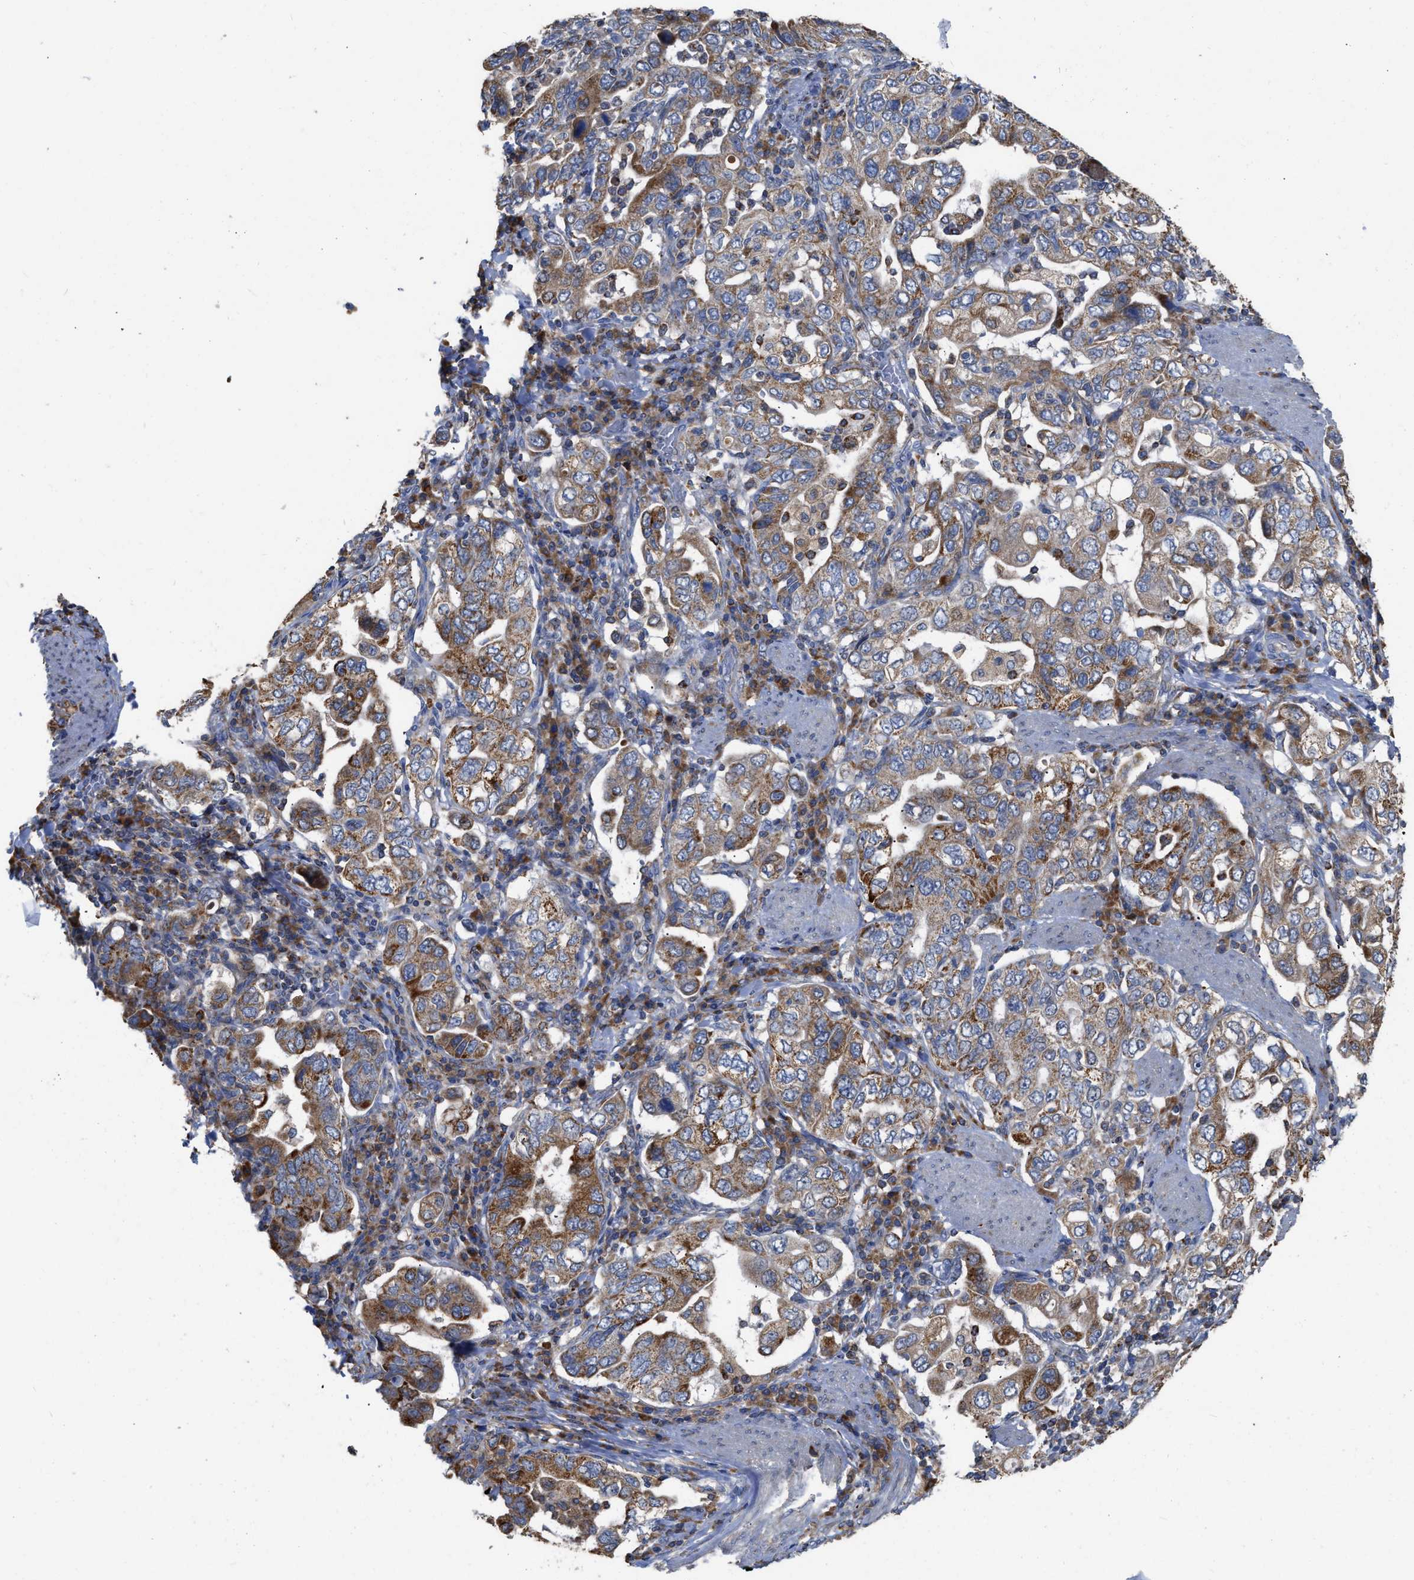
{"staining": {"intensity": "moderate", "quantity": ">75%", "location": "cytoplasmic/membranous"}, "tissue": "stomach cancer", "cell_type": "Tumor cells", "image_type": "cancer", "snomed": [{"axis": "morphology", "description": "Adenocarcinoma, NOS"}, {"axis": "topography", "description": "Stomach, upper"}], "caption": "Adenocarcinoma (stomach) tissue exhibits moderate cytoplasmic/membranous staining in approximately >75% of tumor cells, visualized by immunohistochemistry. (brown staining indicates protein expression, while blue staining denotes nuclei).", "gene": "AK2", "patient": {"sex": "male", "age": 62}}